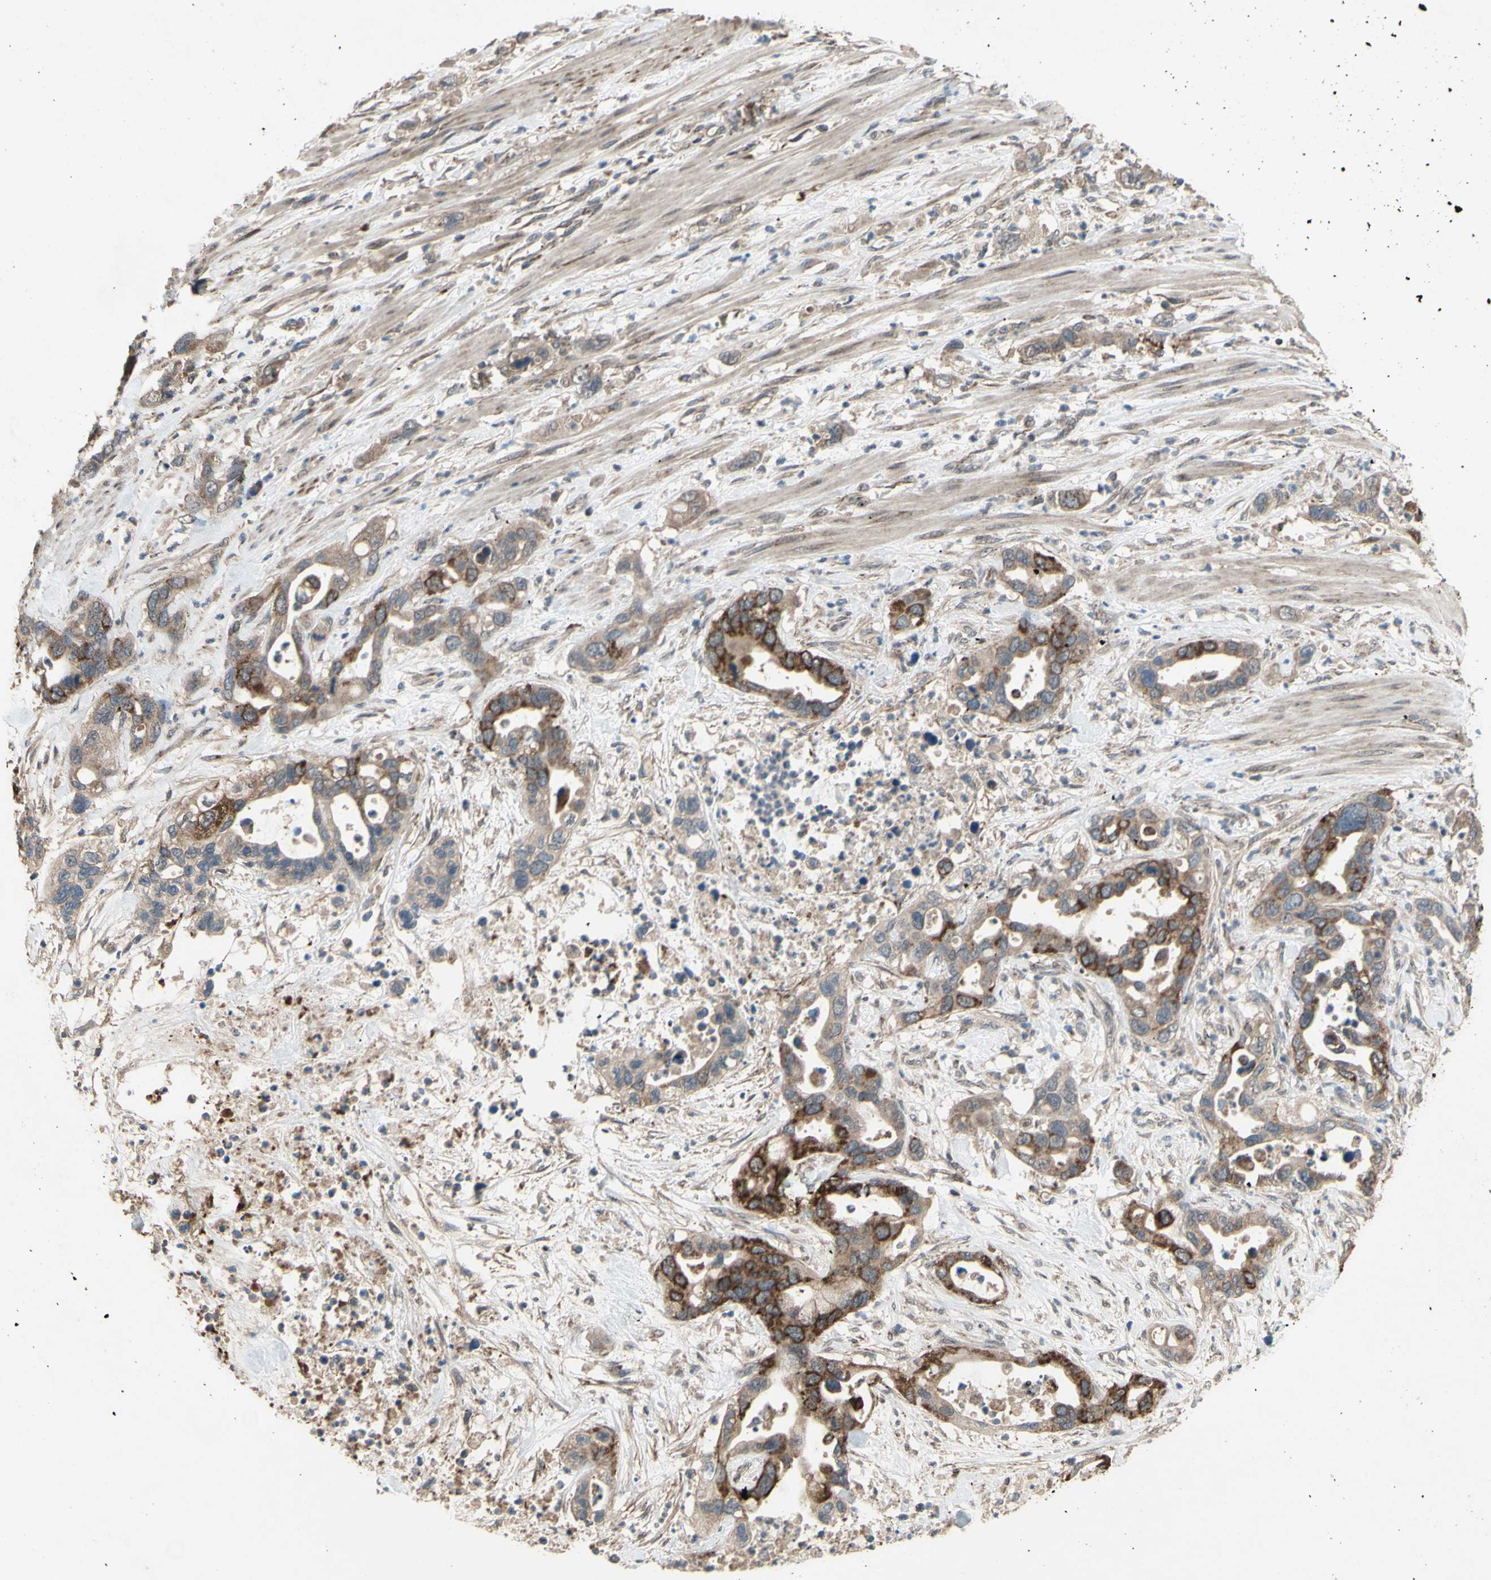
{"staining": {"intensity": "strong", "quantity": ">75%", "location": "cytoplasmic/membranous"}, "tissue": "pancreatic cancer", "cell_type": "Tumor cells", "image_type": "cancer", "snomed": [{"axis": "morphology", "description": "Adenocarcinoma, NOS"}, {"axis": "topography", "description": "Pancreas"}], "caption": "Protein staining of pancreatic adenocarcinoma tissue exhibits strong cytoplasmic/membranous staining in approximately >75% of tumor cells.", "gene": "CD164", "patient": {"sex": "female", "age": 71}}